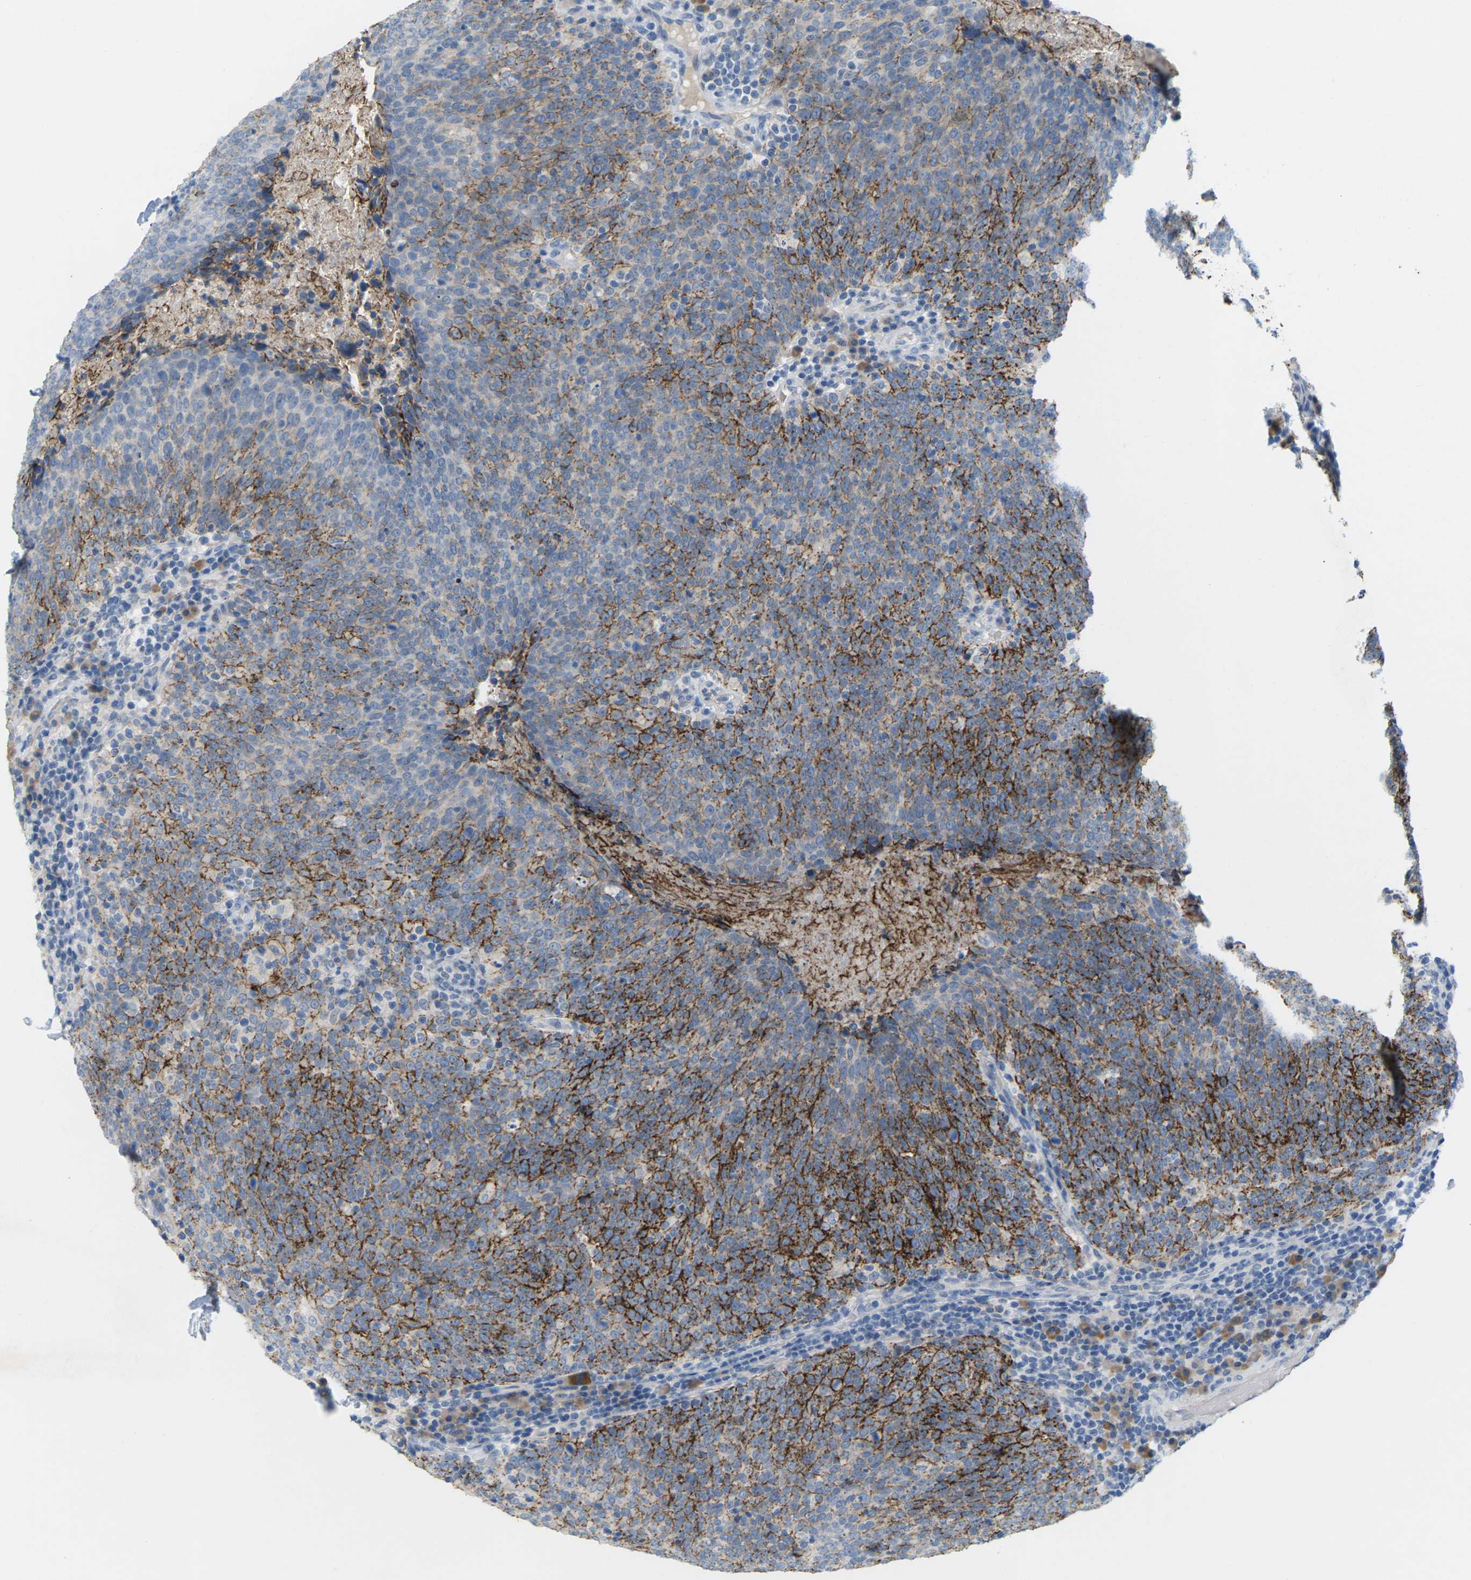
{"staining": {"intensity": "strong", "quantity": "25%-75%", "location": "cytoplasmic/membranous"}, "tissue": "head and neck cancer", "cell_type": "Tumor cells", "image_type": "cancer", "snomed": [{"axis": "morphology", "description": "Squamous cell carcinoma, NOS"}, {"axis": "morphology", "description": "Squamous cell carcinoma, metastatic, NOS"}, {"axis": "topography", "description": "Lymph node"}, {"axis": "topography", "description": "Head-Neck"}], "caption": "Brown immunohistochemical staining in human metastatic squamous cell carcinoma (head and neck) demonstrates strong cytoplasmic/membranous staining in about 25%-75% of tumor cells. Immunohistochemistry (ihc) stains the protein in brown and the nuclei are stained blue.", "gene": "CLDN3", "patient": {"sex": "male", "age": 62}}